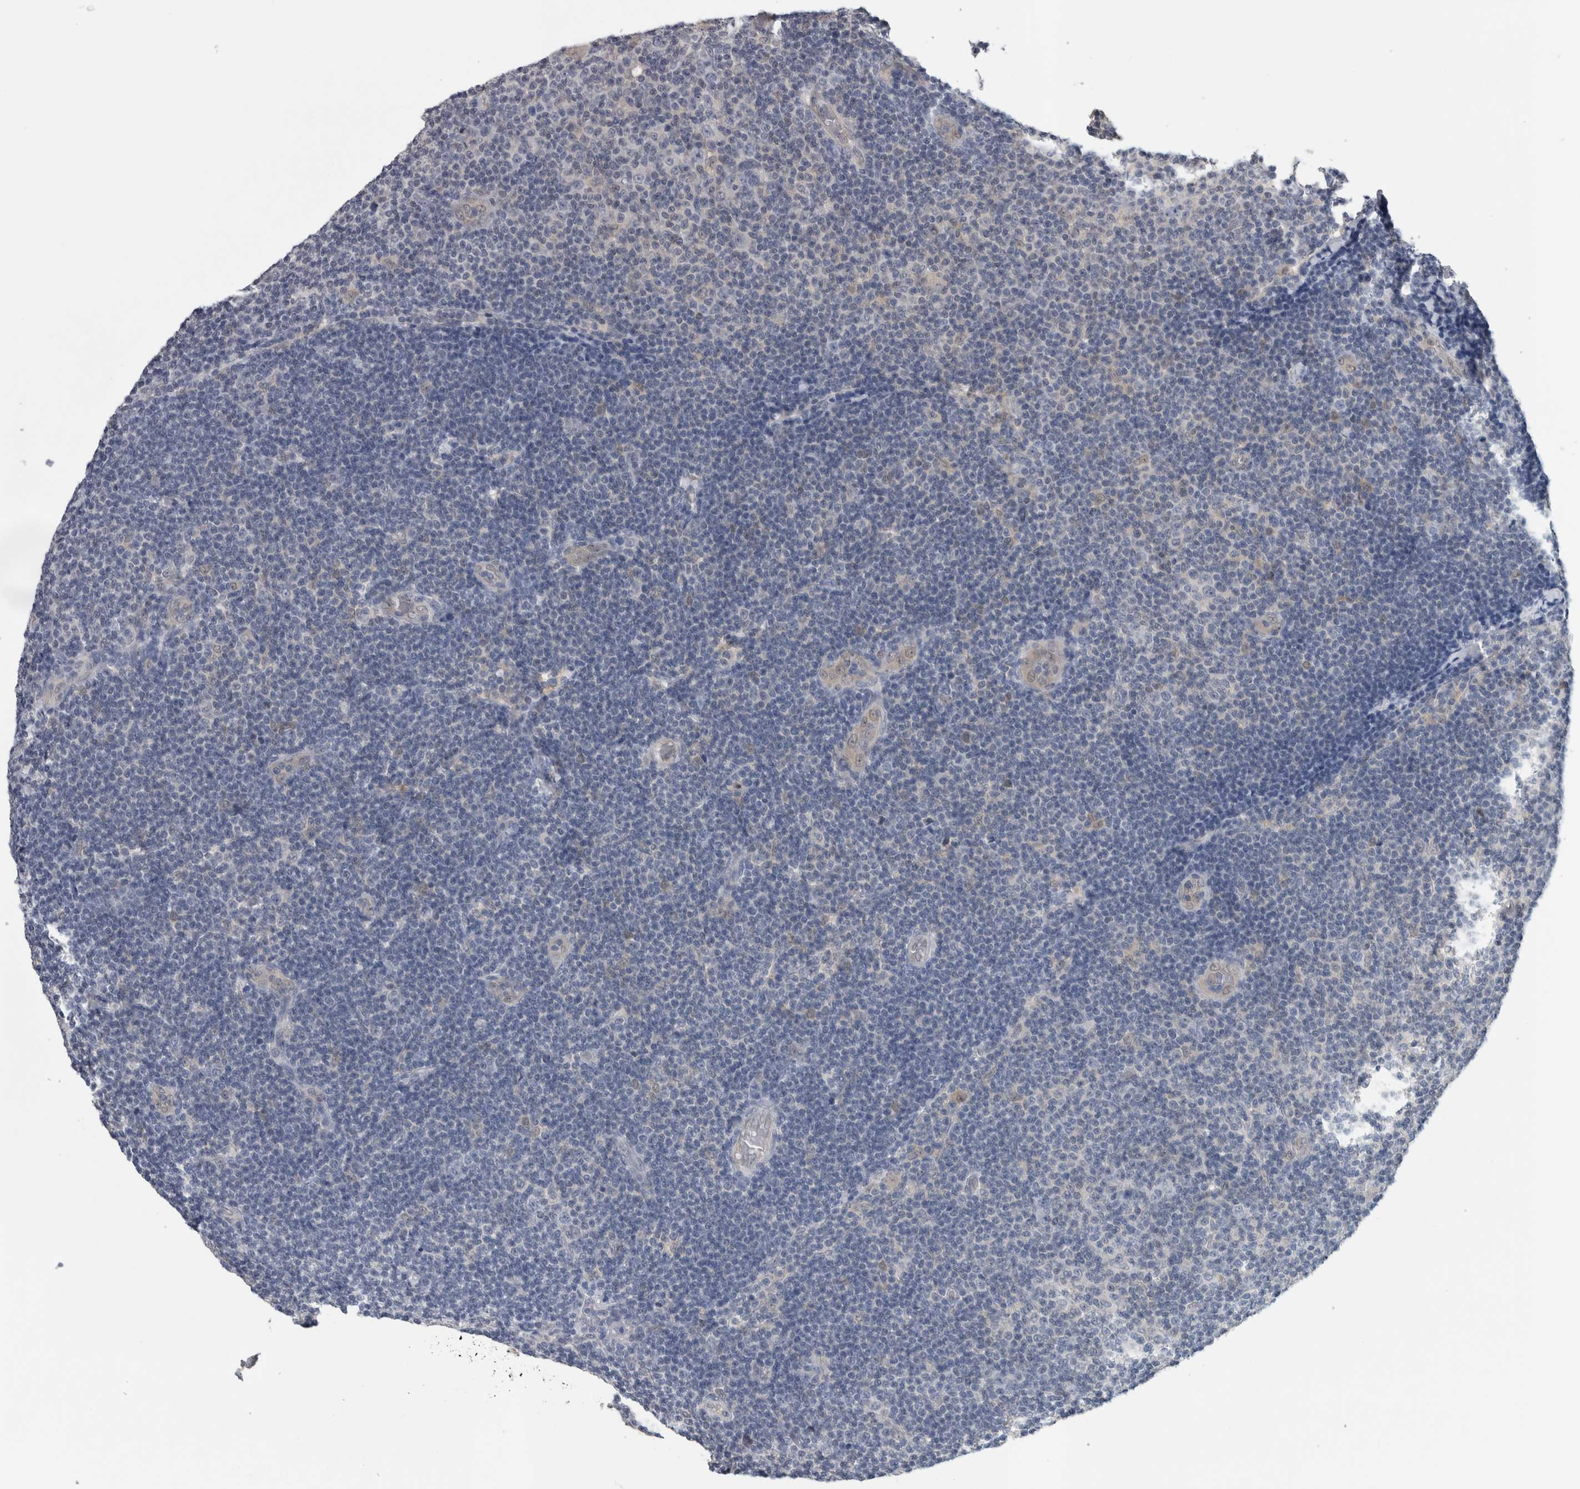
{"staining": {"intensity": "negative", "quantity": "none", "location": "none"}, "tissue": "lymphoma", "cell_type": "Tumor cells", "image_type": "cancer", "snomed": [{"axis": "morphology", "description": "Malignant lymphoma, non-Hodgkin's type, Low grade"}, {"axis": "topography", "description": "Lymph node"}], "caption": "This is an IHC histopathology image of lymphoma. There is no expression in tumor cells.", "gene": "NAPRT", "patient": {"sex": "male", "age": 83}}